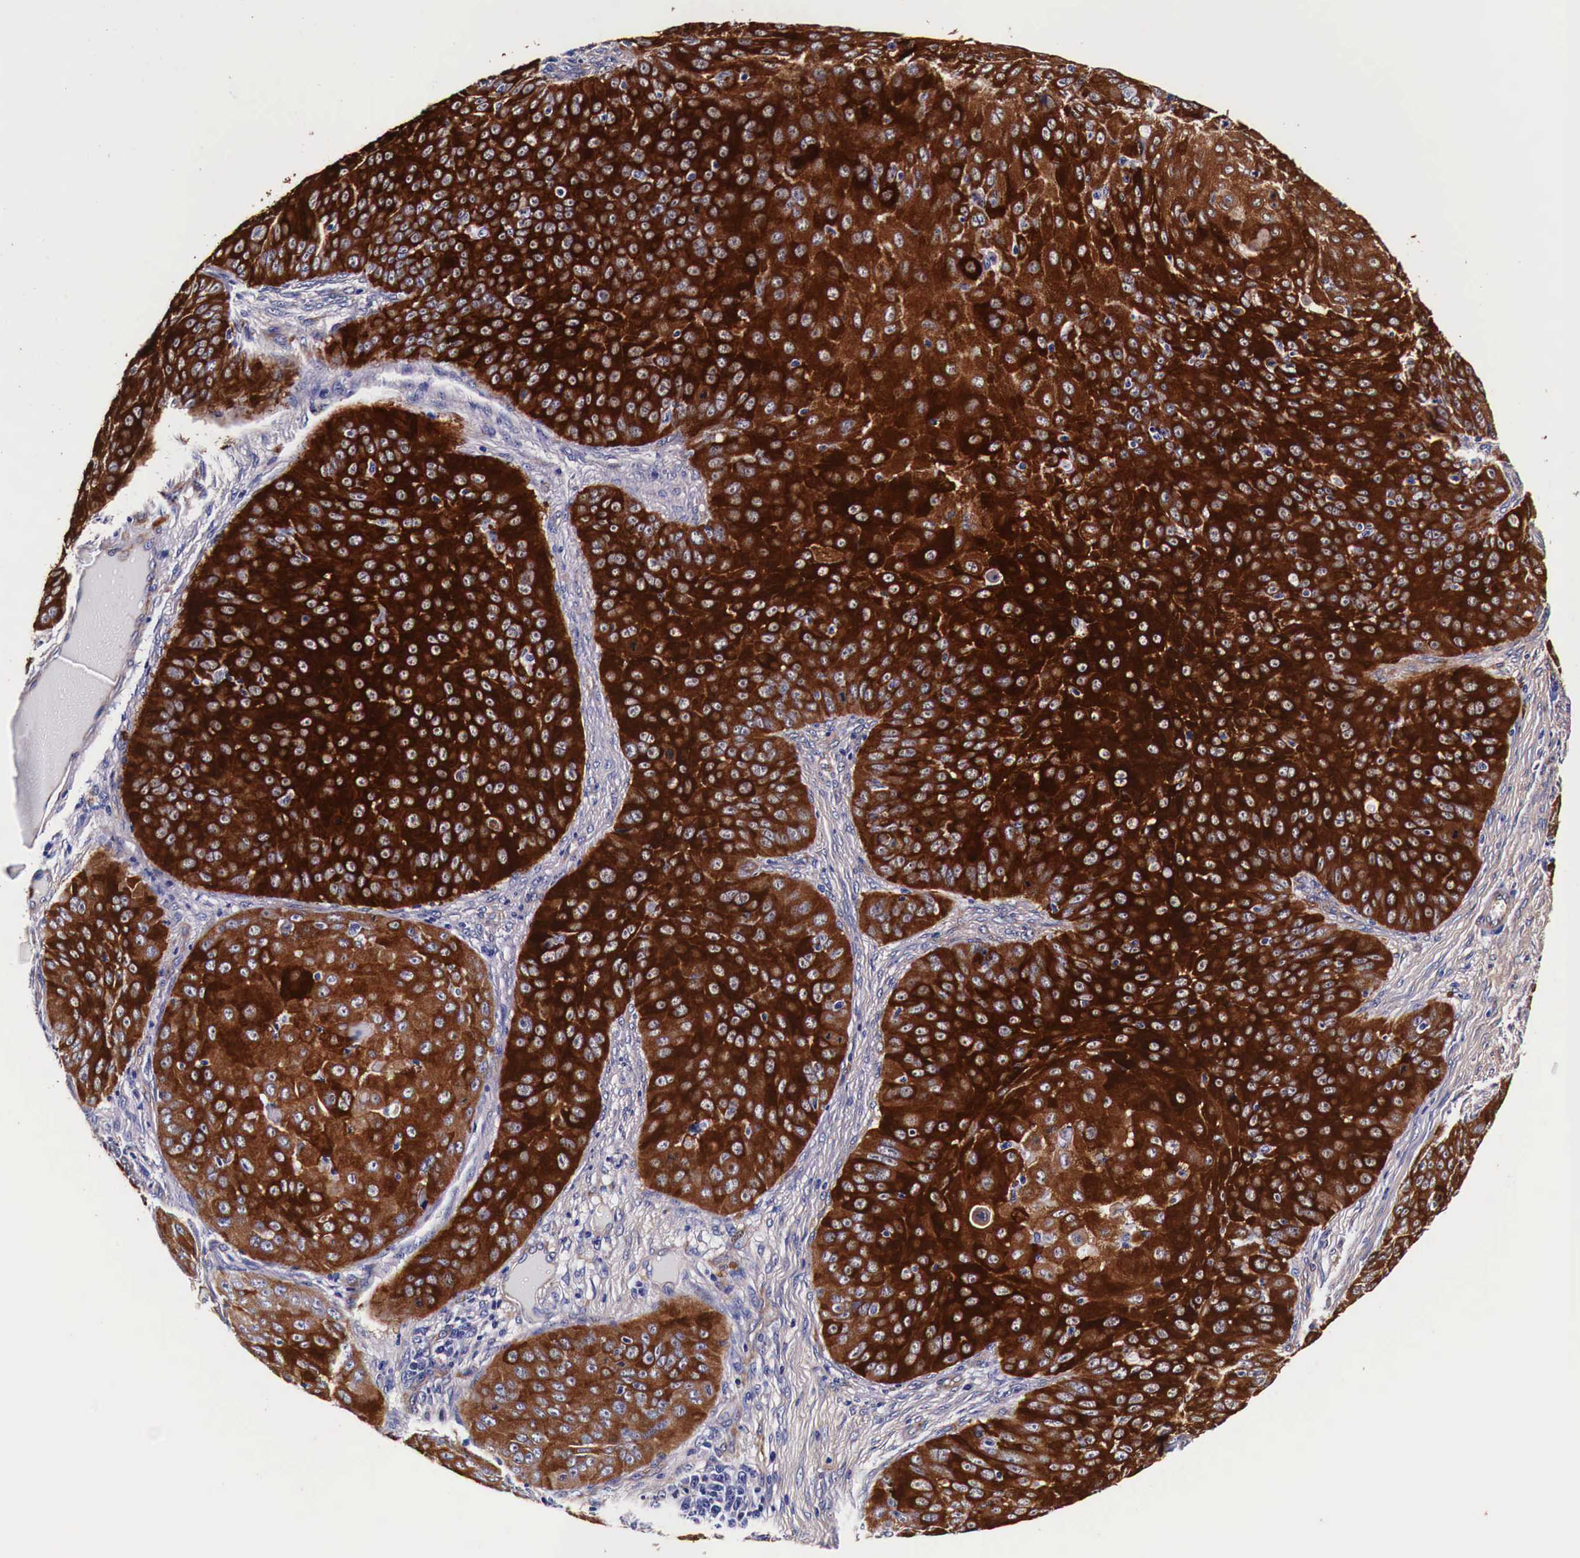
{"staining": {"intensity": "strong", "quantity": ">75%", "location": "cytoplasmic/membranous"}, "tissue": "skin cancer", "cell_type": "Tumor cells", "image_type": "cancer", "snomed": [{"axis": "morphology", "description": "Squamous cell carcinoma, NOS"}, {"axis": "topography", "description": "Skin"}], "caption": "IHC micrograph of neoplastic tissue: squamous cell carcinoma (skin) stained using IHC shows high levels of strong protein expression localized specifically in the cytoplasmic/membranous of tumor cells, appearing as a cytoplasmic/membranous brown color.", "gene": "HSPB1", "patient": {"sex": "male", "age": 82}}